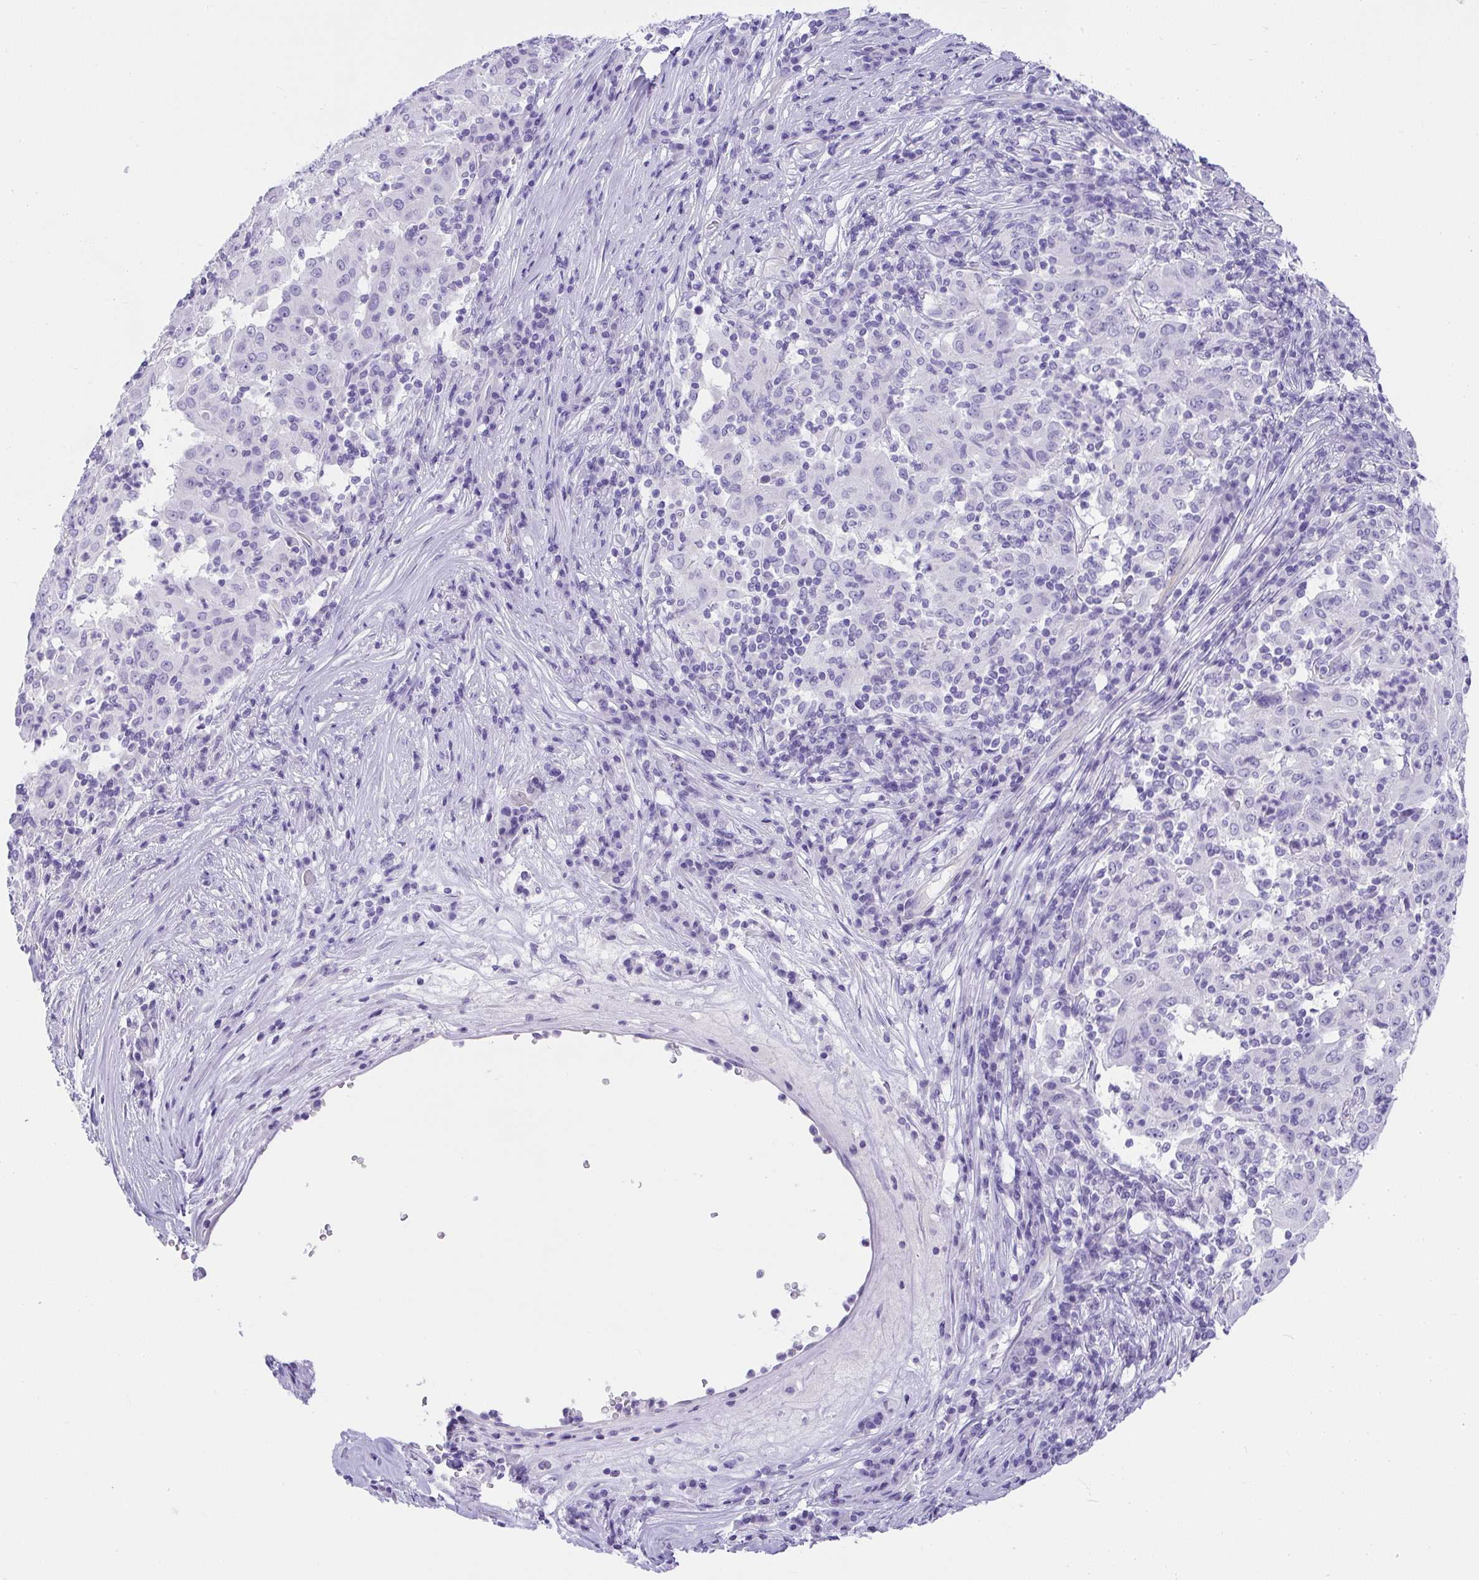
{"staining": {"intensity": "negative", "quantity": "none", "location": "none"}, "tissue": "pancreatic cancer", "cell_type": "Tumor cells", "image_type": "cancer", "snomed": [{"axis": "morphology", "description": "Adenocarcinoma, NOS"}, {"axis": "topography", "description": "Pancreas"}], "caption": "Immunohistochemical staining of human pancreatic adenocarcinoma demonstrates no significant expression in tumor cells.", "gene": "AVIL", "patient": {"sex": "male", "age": 63}}